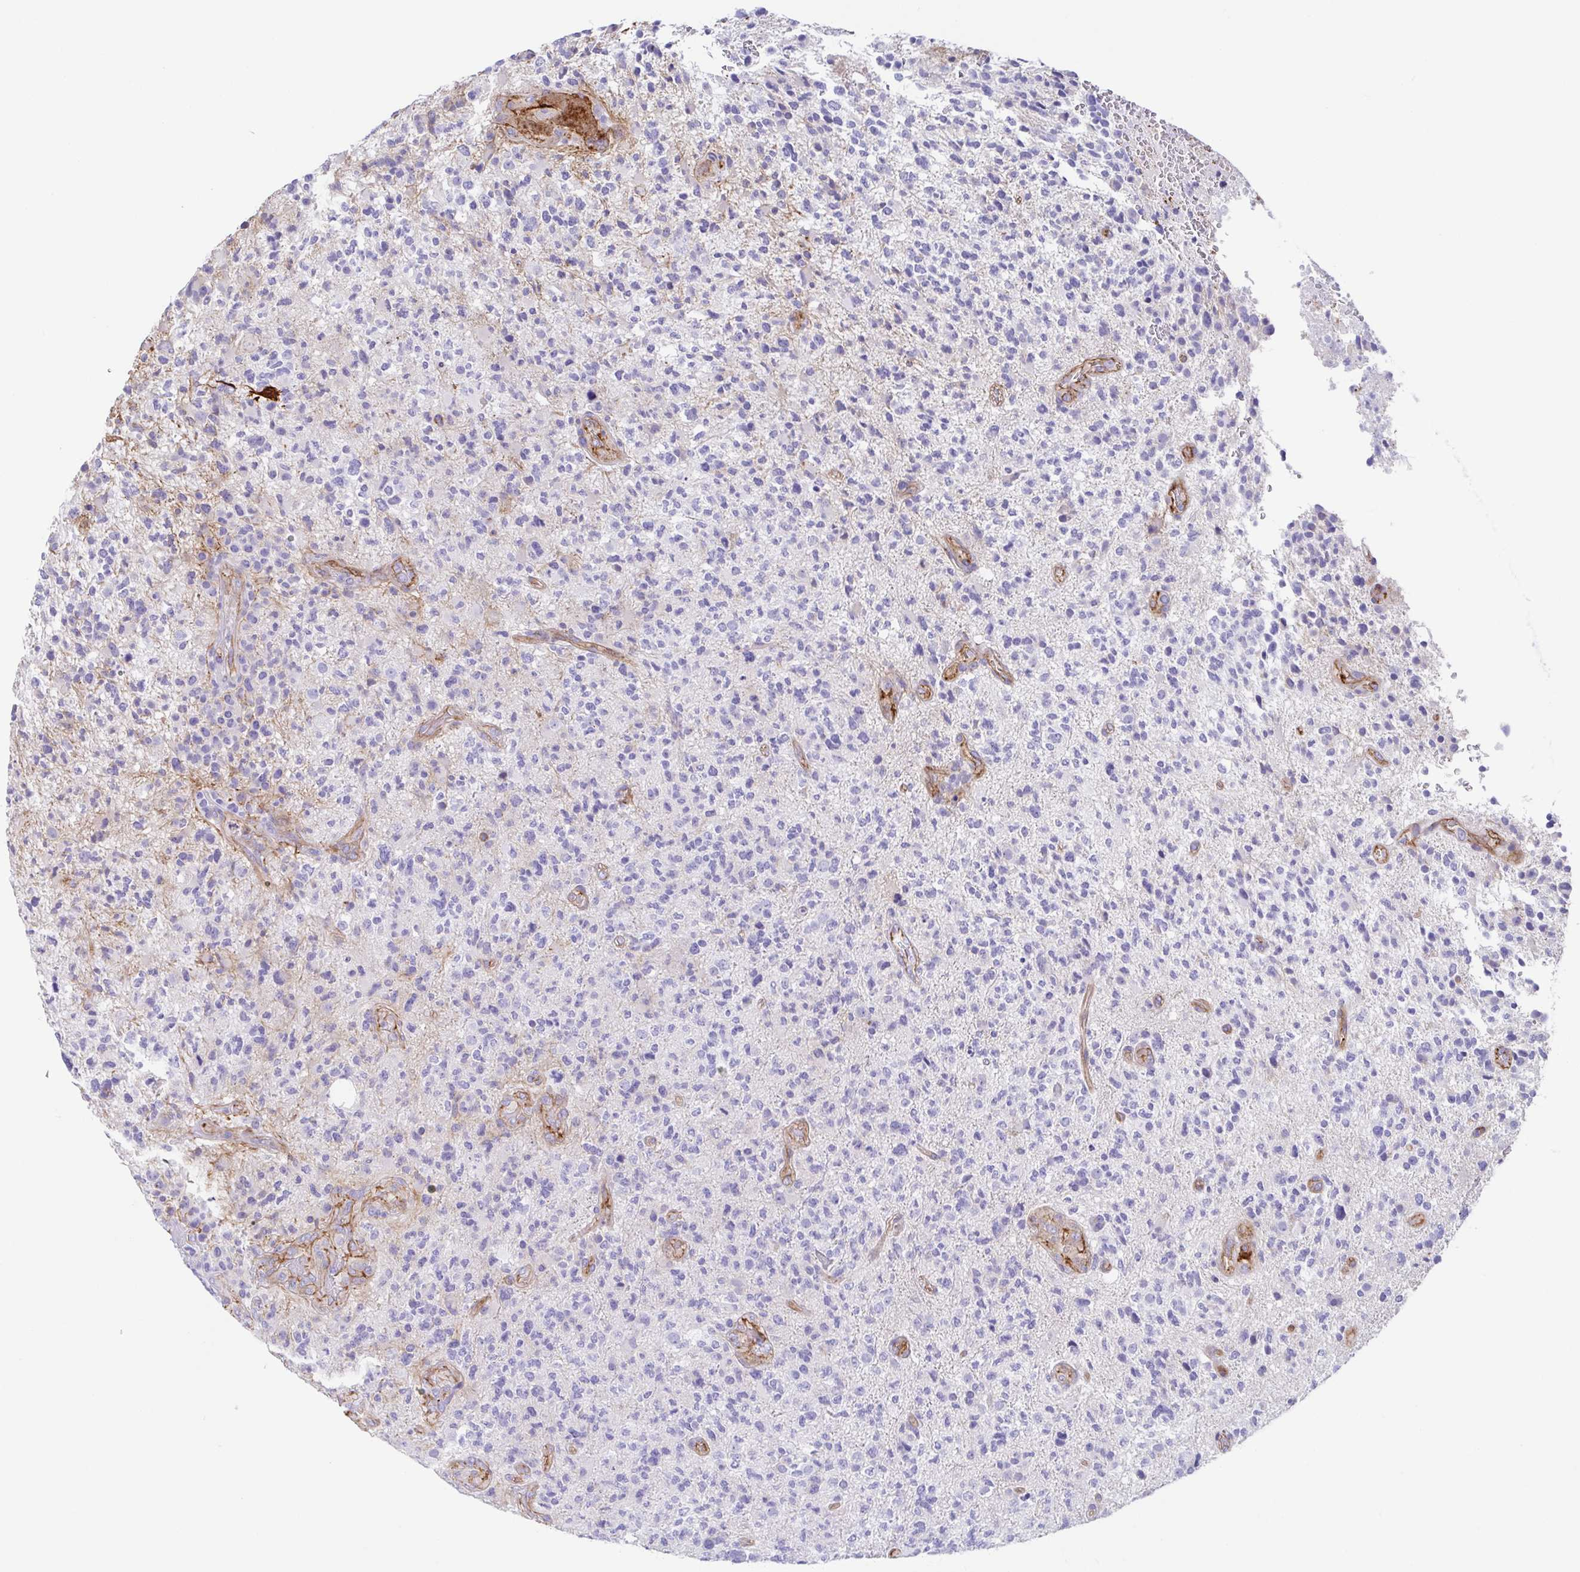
{"staining": {"intensity": "negative", "quantity": "none", "location": "none"}, "tissue": "glioma", "cell_type": "Tumor cells", "image_type": "cancer", "snomed": [{"axis": "morphology", "description": "Glioma, malignant, High grade"}, {"axis": "topography", "description": "Brain"}], "caption": "Immunohistochemistry of human glioma demonstrates no staining in tumor cells.", "gene": "TRAM2", "patient": {"sex": "female", "age": 71}}